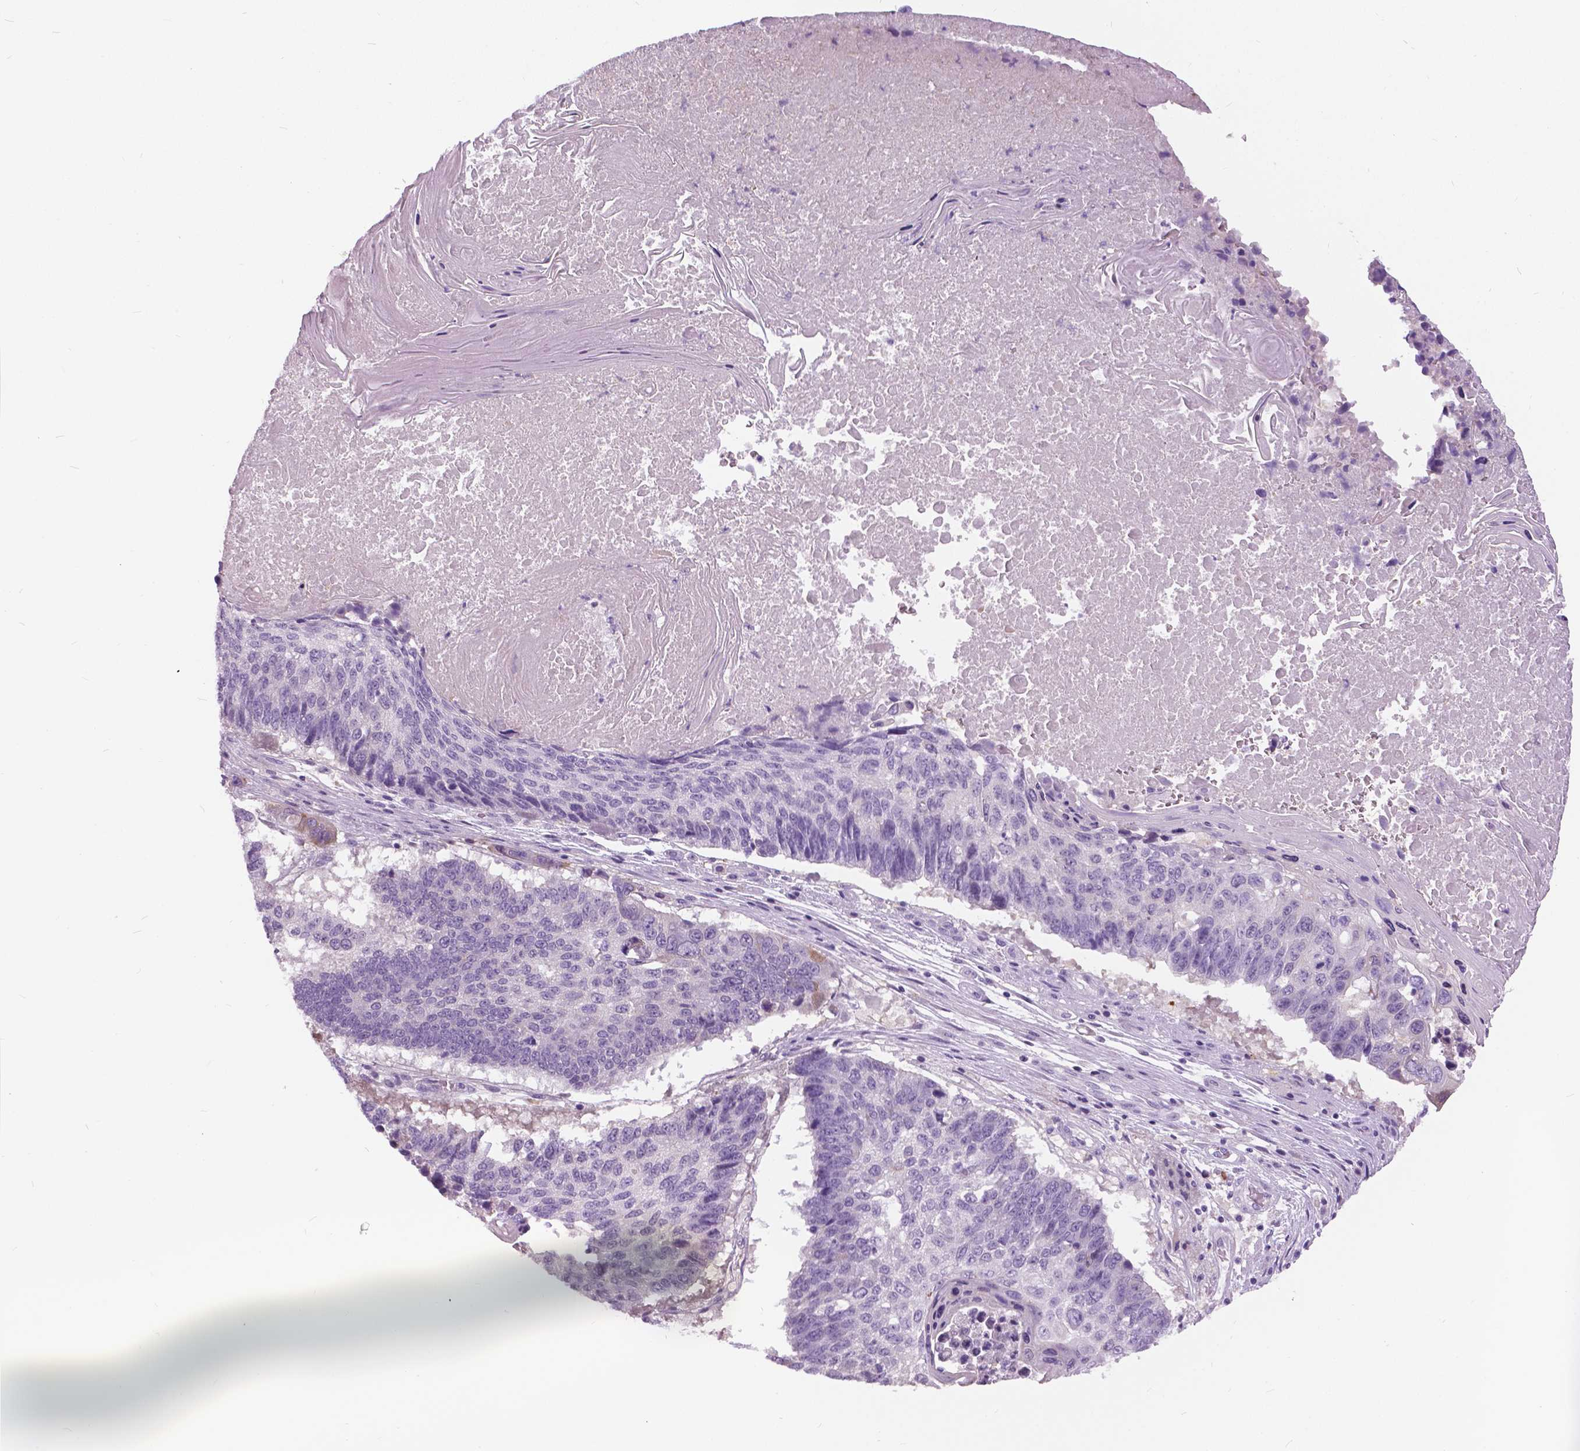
{"staining": {"intensity": "negative", "quantity": "none", "location": "none"}, "tissue": "lung cancer", "cell_type": "Tumor cells", "image_type": "cancer", "snomed": [{"axis": "morphology", "description": "Squamous cell carcinoma, NOS"}, {"axis": "topography", "description": "Lung"}], "caption": "The micrograph exhibits no staining of tumor cells in lung cancer. The staining is performed using DAB (3,3'-diaminobenzidine) brown chromogen with nuclei counter-stained in using hematoxylin.", "gene": "TP53TG5", "patient": {"sex": "male", "age": 73}}